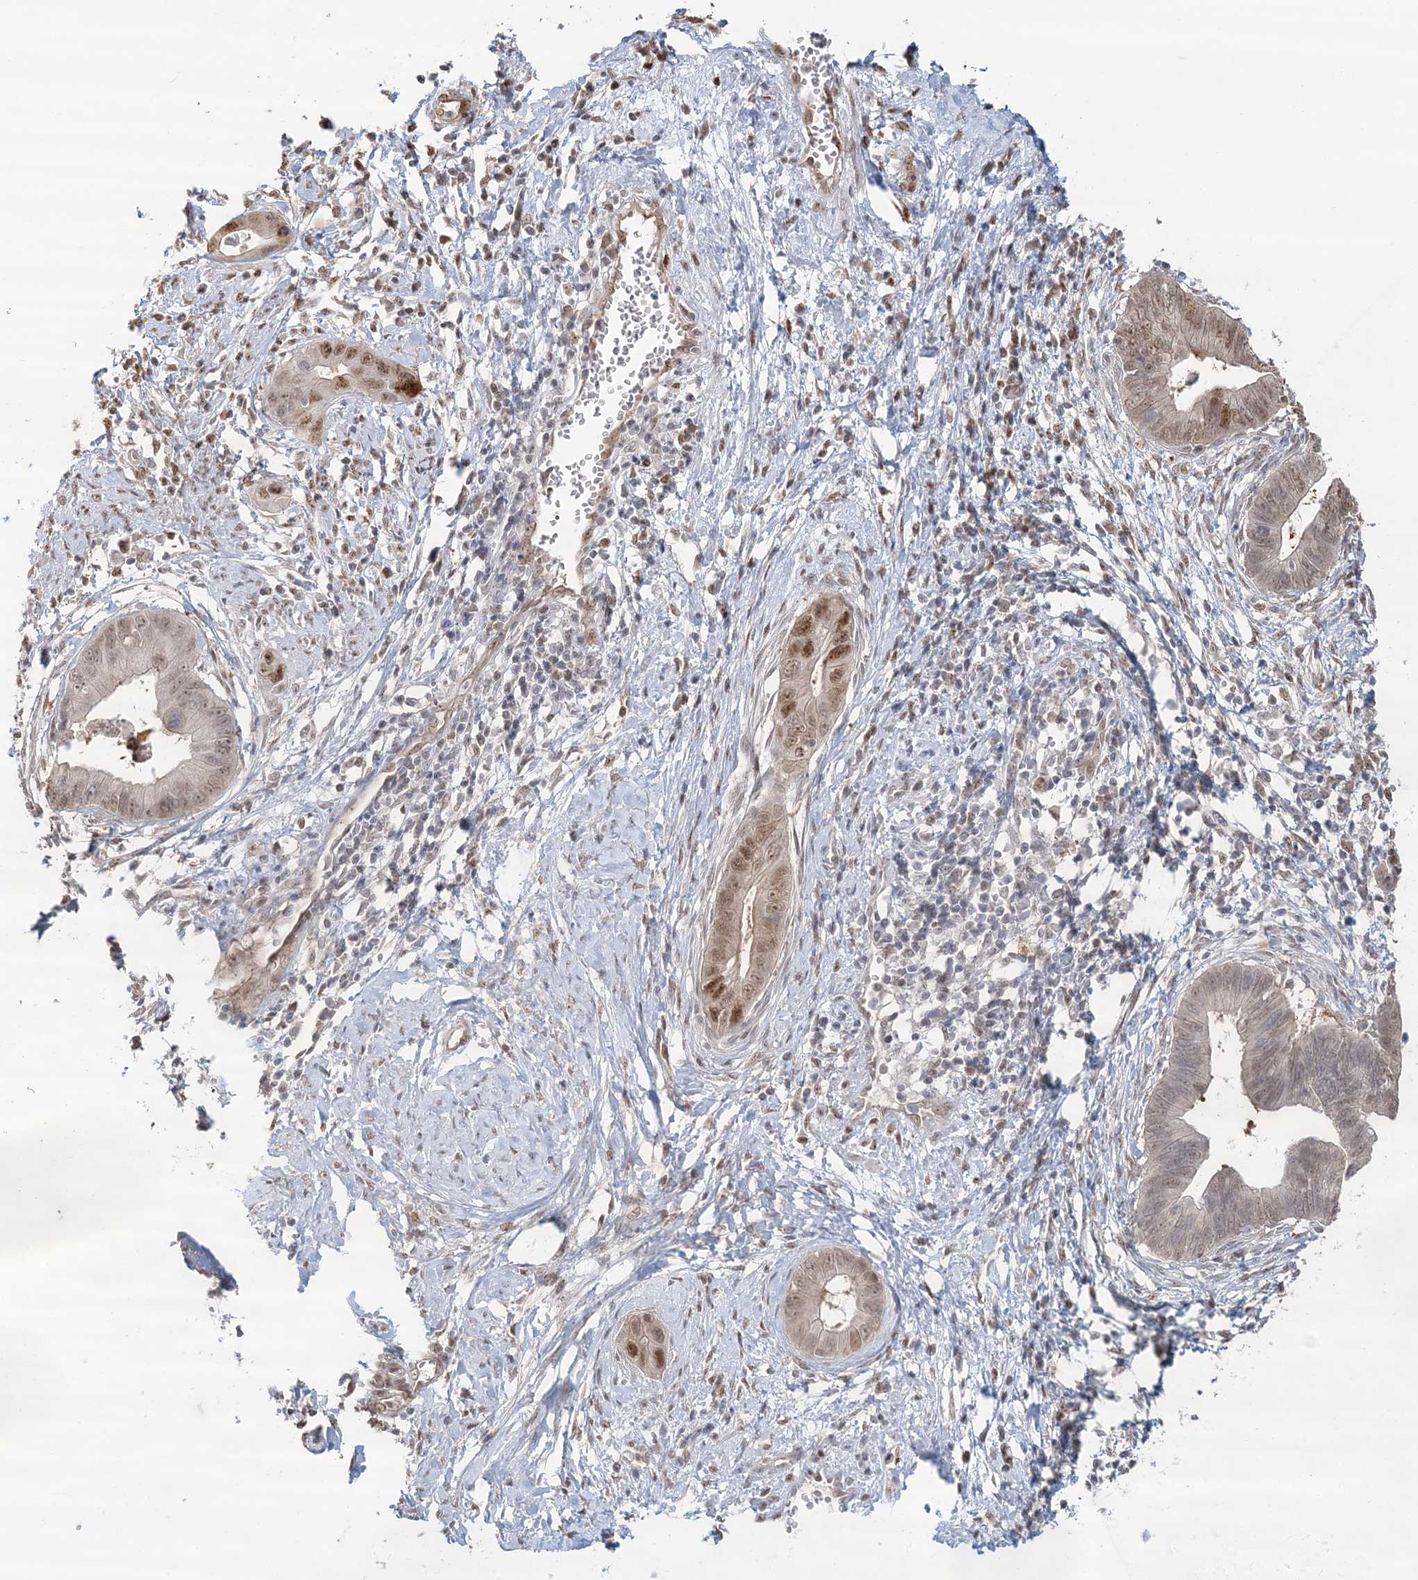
{"staining": {"intensity": "moderate", "quantity": "25%-75%", "location": "nuclear"}, "tissue": "cervical cancer", "cell_type": "Tumor cells", "image_type": "cancer", "snomed": [{"axis": "morphology", "description": "Adenocarcinoma, NOS"}, {"axis": "topography", "description": "Cervix"}], "caption": "Protein expression analysis of adenocarcinoma (cervical) shows moderate nuclear expression in about 25%-75% of tumor cells.", "gene": "SUMO2", "patient": {"sex": "female", "age": 44}}